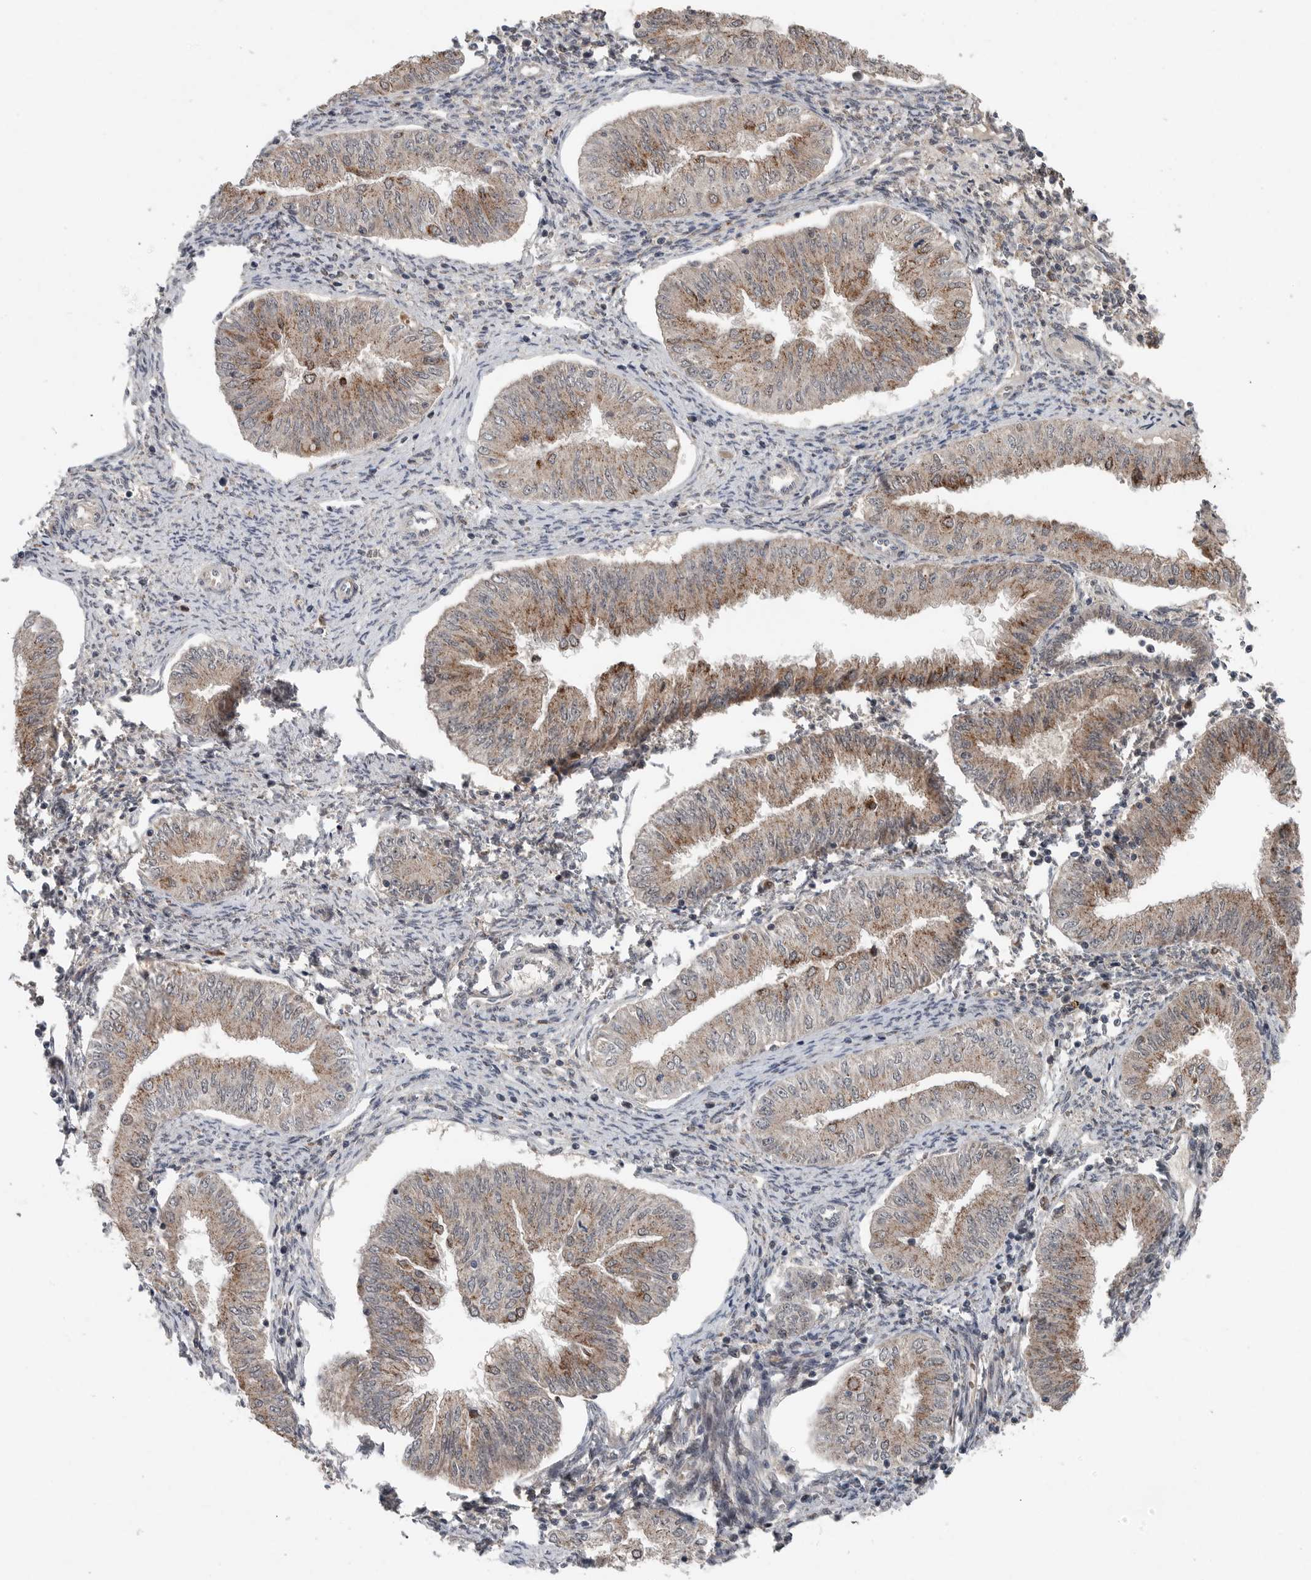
{"staining": {"intensity": "moderate", "quantity": ">75%", "location": "cytoplasmic/membranous"}, "tissue": "endometrial cancer", "cell_type": "Tumor cells", "image_type": "cancer", "snomed": [{"axis": "morphology", "description": "Normal tissue, NOS"}, {"axis": "morphology", "description": "Adenocarcinoma, NOS"}, {"axis": "topography", "description": "Endometrium"}], "caption": "Protein staining shows moderate cytoplasmic/membranous positivity in about >75% of tumor cells in adenocarcinoma (endometrial).", "gene": "SCP2", "patient": {"sex": "female", "age": 53}}